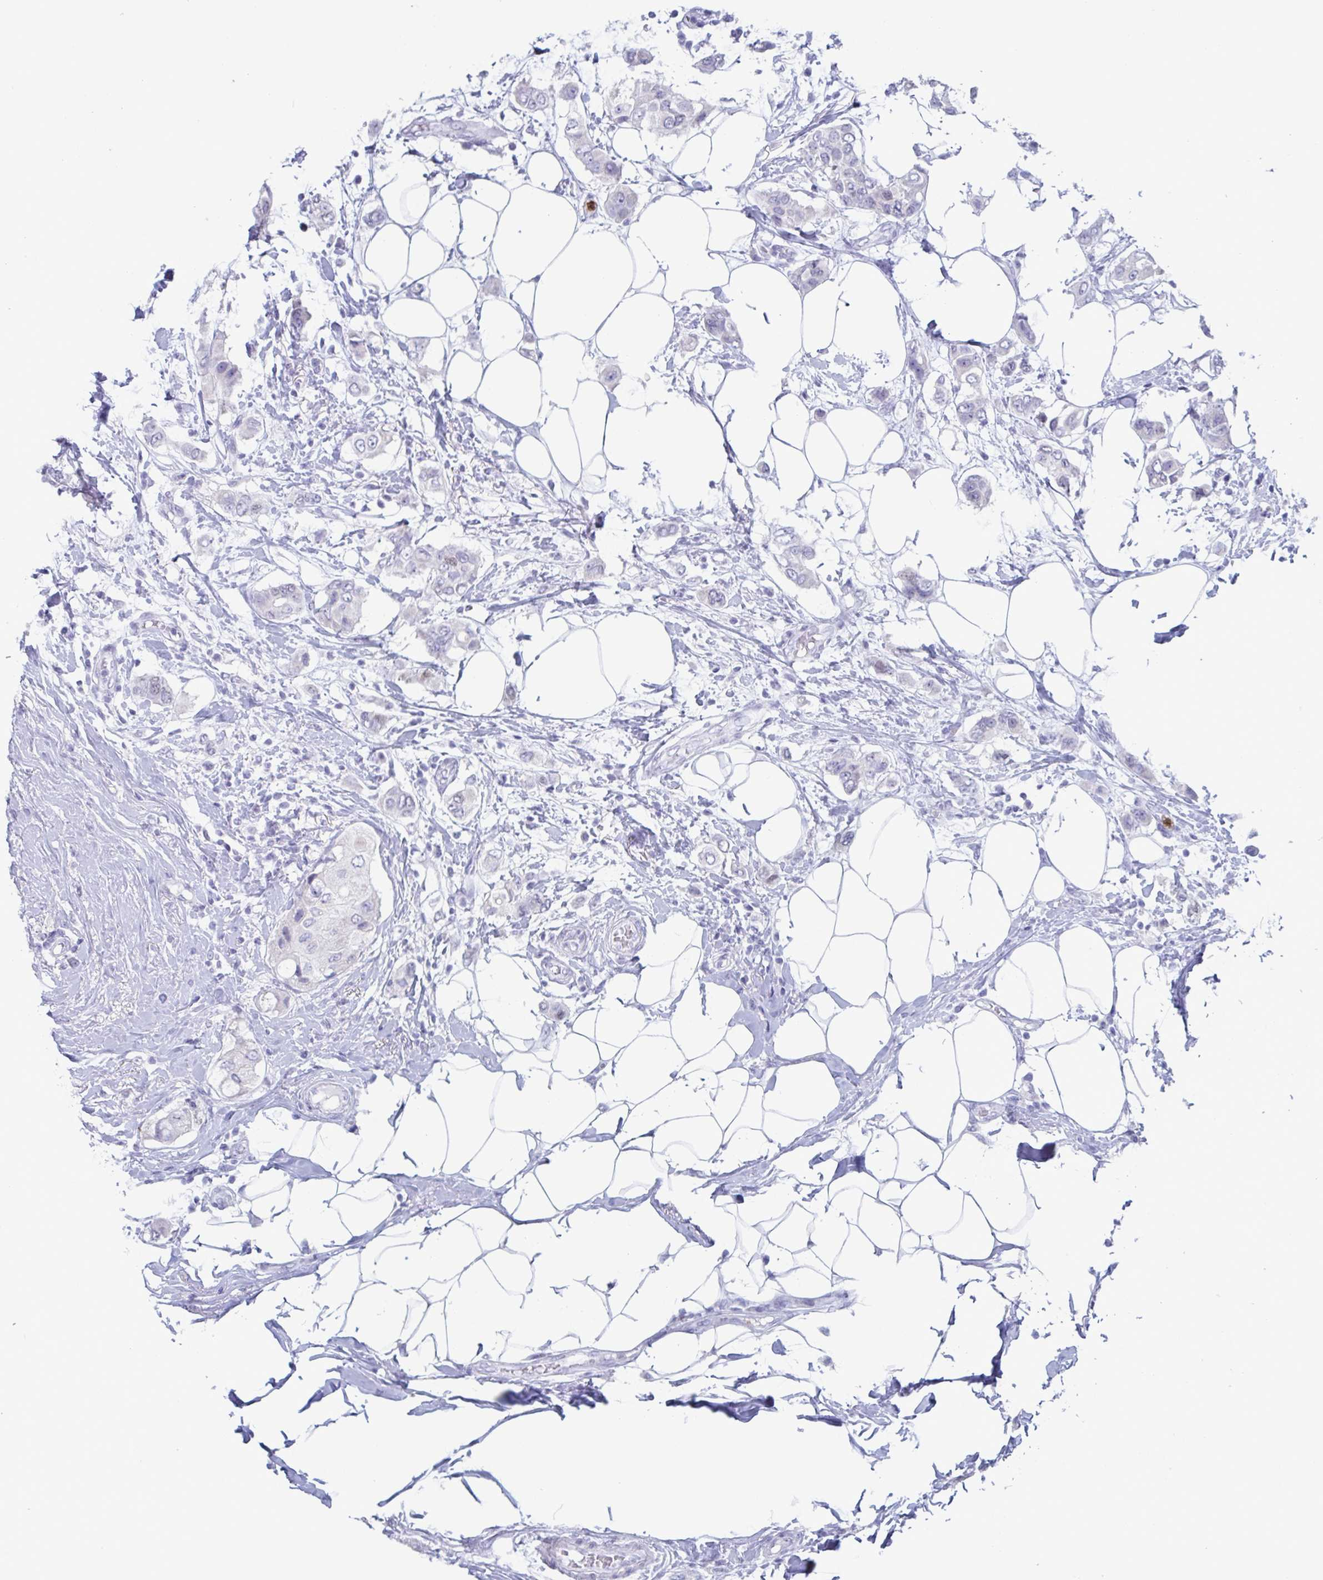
{"staining": {"intensity": "negative", "quantity": "none", "location": "none"}, "tissue": "breast cancer", "cell_type": "Tumor cells", "image_type": "cancer", "snomed": [{"axis": "morphology", "description": "Lobular carcinoma"}, {"axis": "topography", "description": "Breast"}], "caption": "A high-resolution photomicrograph shows immunohistochemistry (IHC) staining of breast cancer (lobular carcinoma), which demonstrates no significant expression in tumor cells.", "gene": "CYP4F11", "patient": {"sex": "female", "age": 51}}